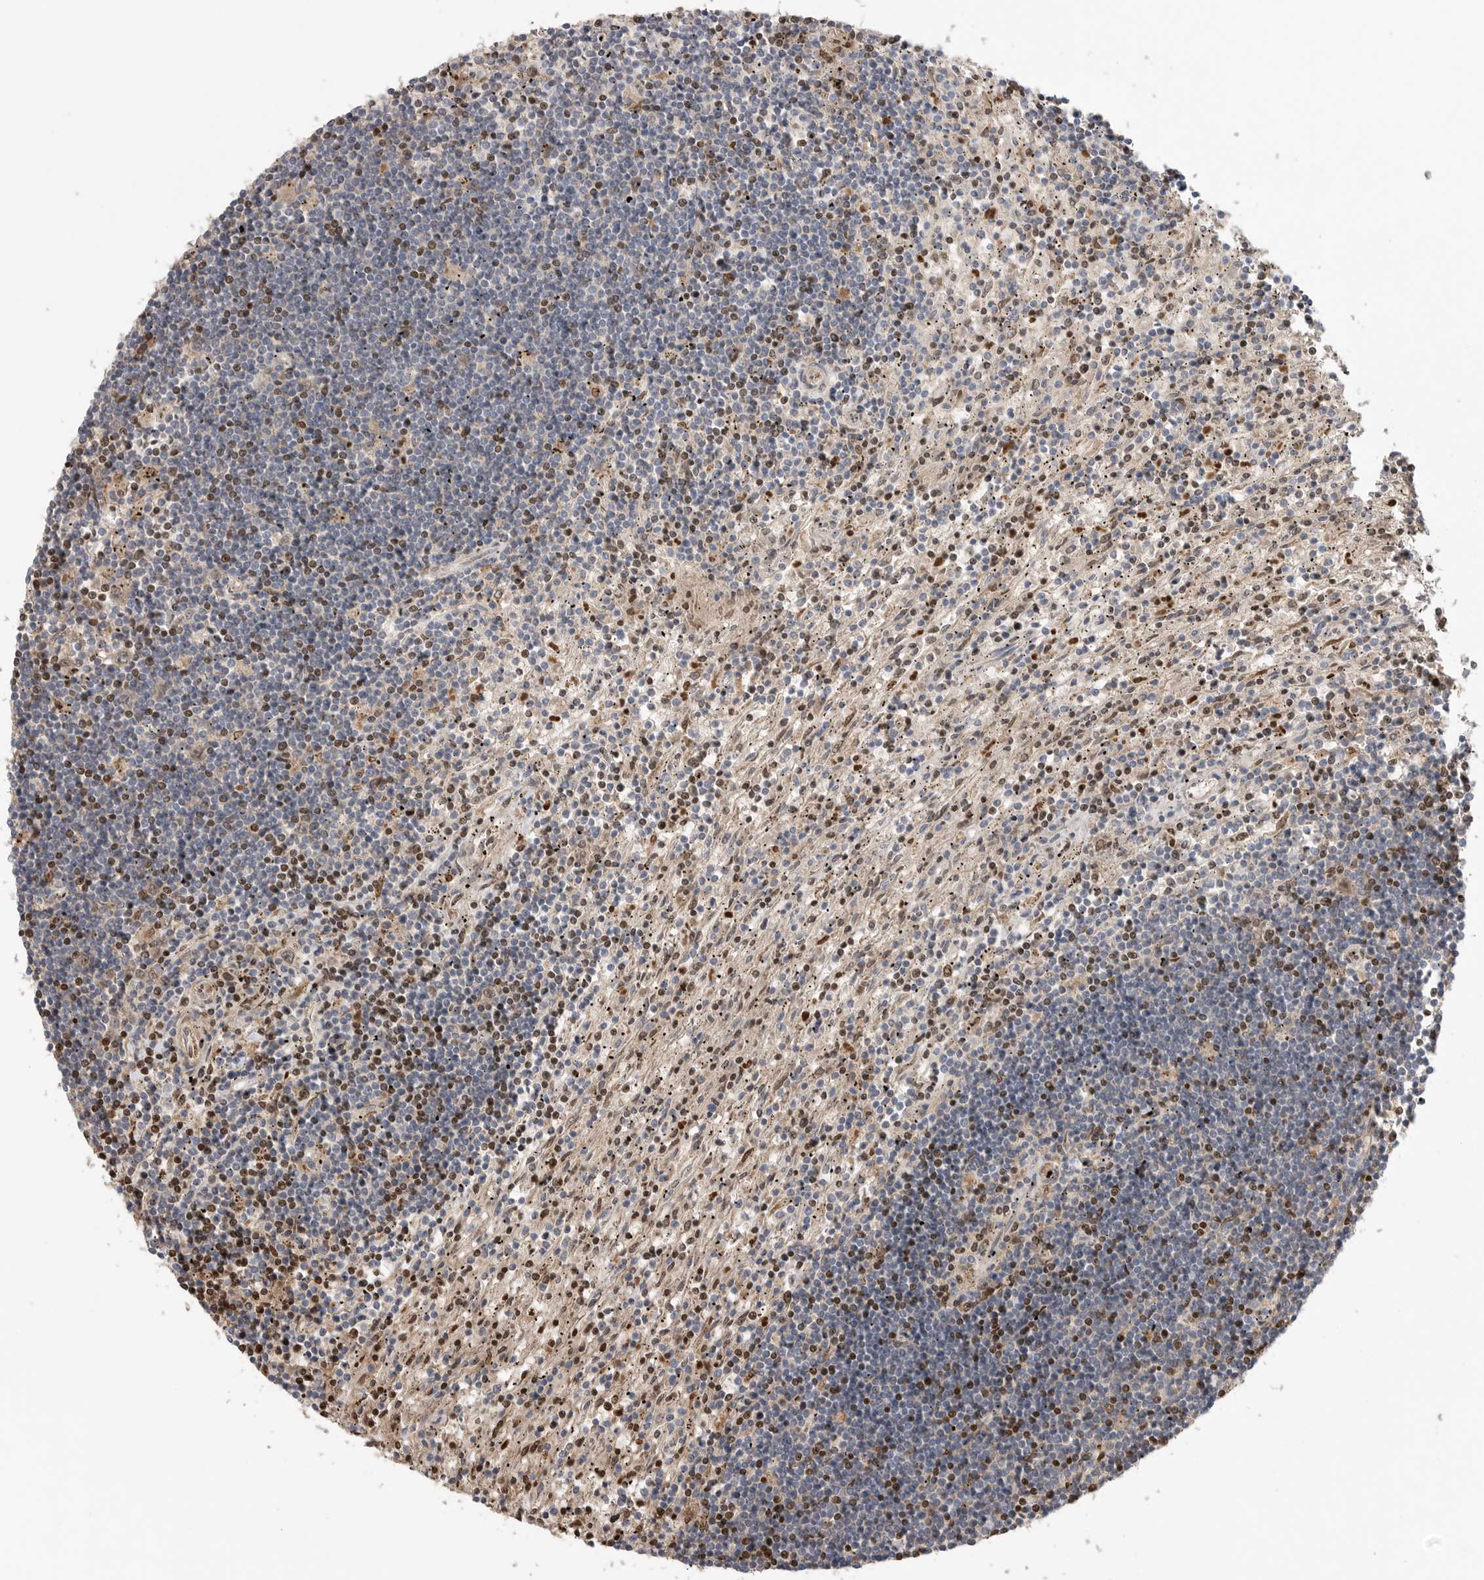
{"staining": {"intensity": "moderate", "quantity": "25%-75%", "location": "nuclear"}, "tissue": "lymphoma", "cell_type": "Tumor cells", "image_type": "cancer", "snomed": [{"axis": "morphology", "description": "Malignant lymphoma, non-Hodgkin's type, Low grade"}, {"axis": "topography", "description": "Spleen"}], "caption": "Low-grade malignant lymphoma, non-Hodgkin's type was stained to show a protein in brown. There is medium levels of moderate nuclear positivity in about 25%-75% of tumor cells. (brown staining indicates protein expression, while blue staining denotes nuclei).", "gene": "GALNS", "patient": {"sex": "male", "age": 76}}